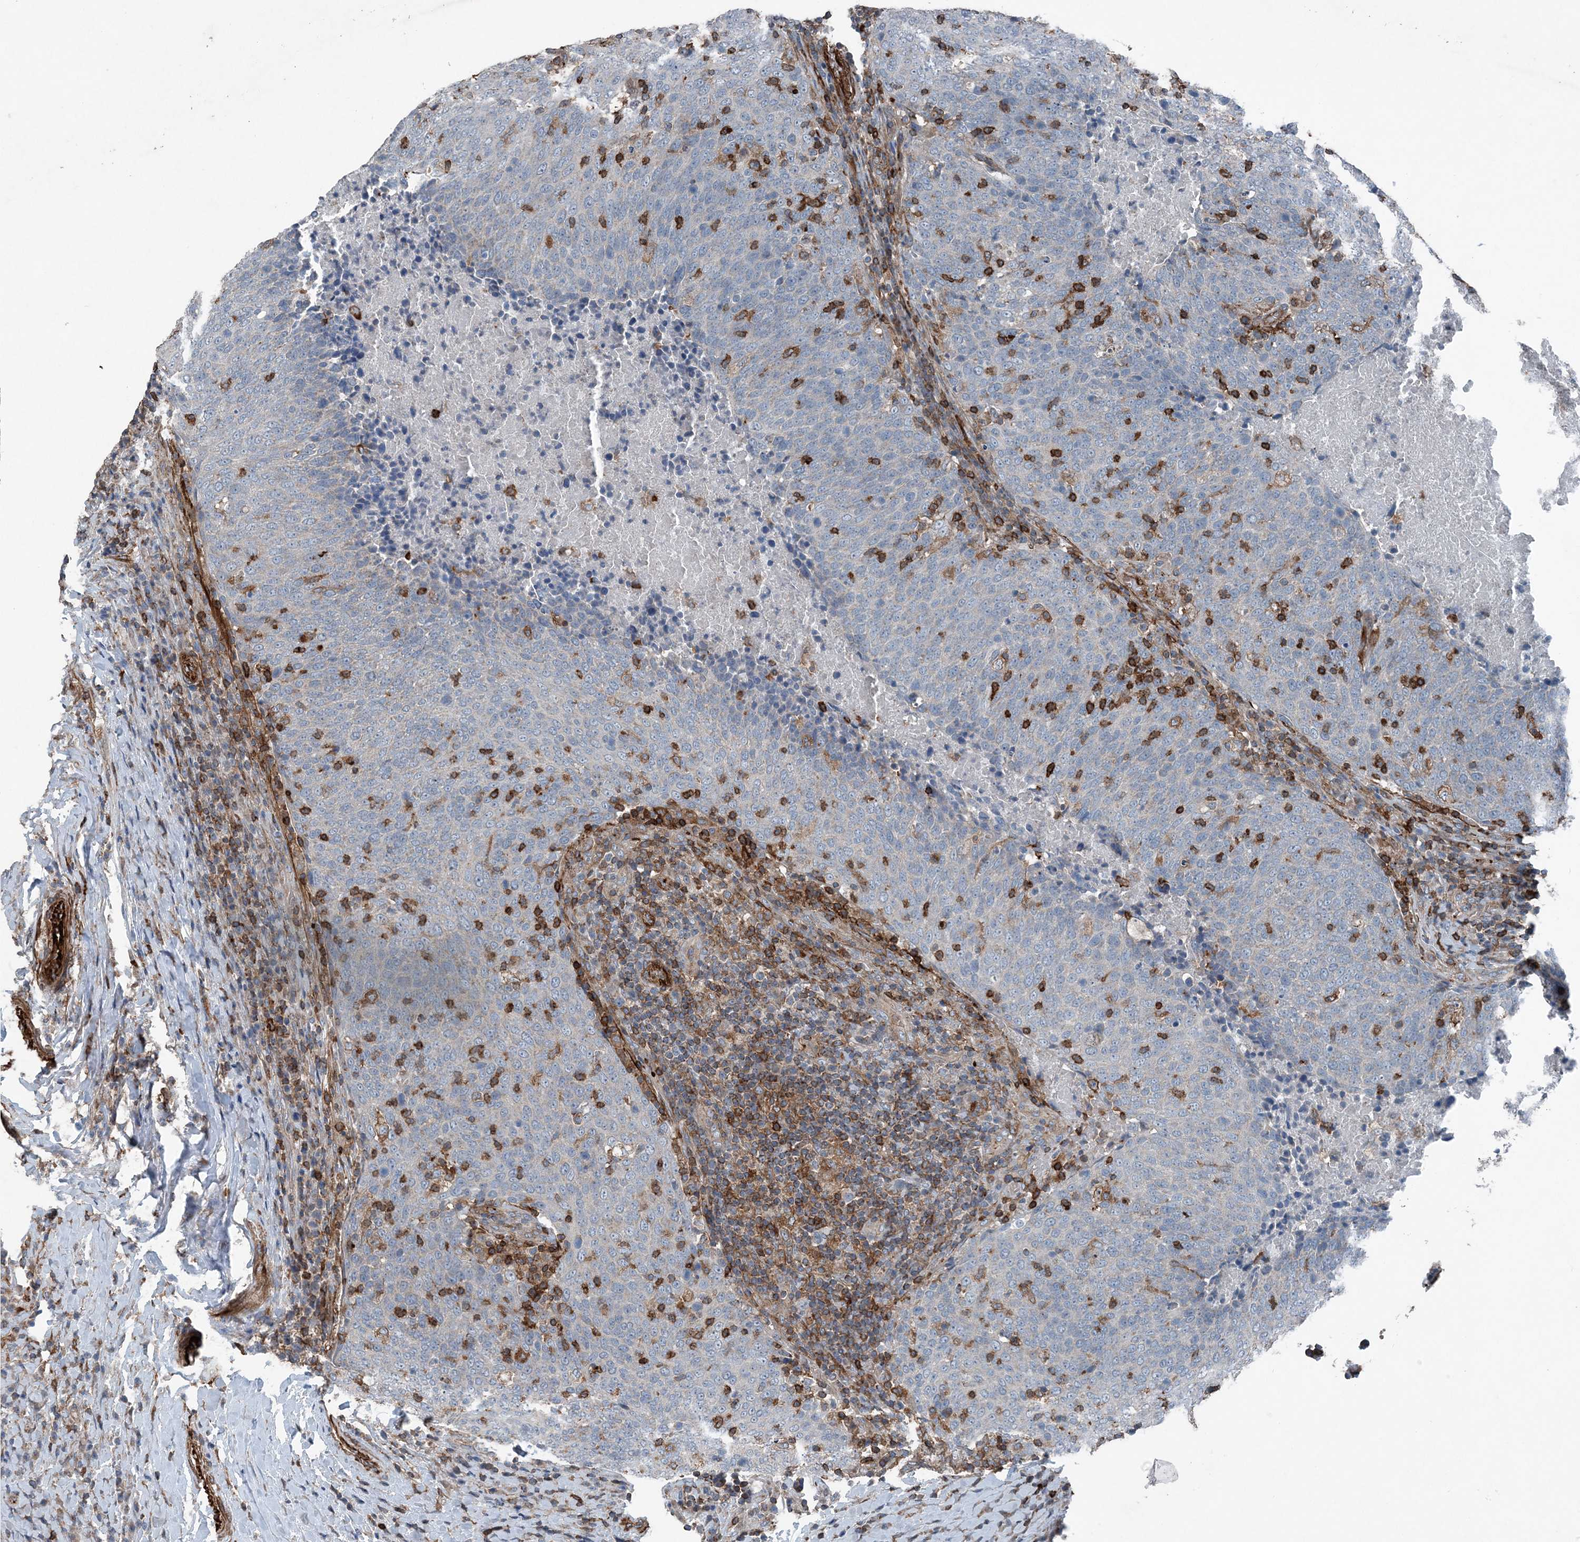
{"staining": {"intensity": "negative", "quantity": "none", "location": "none"}, "tissue": "head and neck cancer", "cell_type": "Tumor cells", "image_type": "cancer", "snomed": [{"axis": "morphology", "description": "Squamous cell carcinoma, NOS"}, {"axis": "morphology", "description": "Squamous cell carcinoma, metastatic, NOS"}, {"axis": "topography", "description": "Lymph node"}, {"axis": "topography", "description": "Head-Neck"}], "caption": "Immunohistochemistry (IHC) of head and neck cancer shows no staining in tumor cells. Nuclei are stained in blue.", "gene": "DGUOK", "patient": {"sex": "male", "age": 62}}